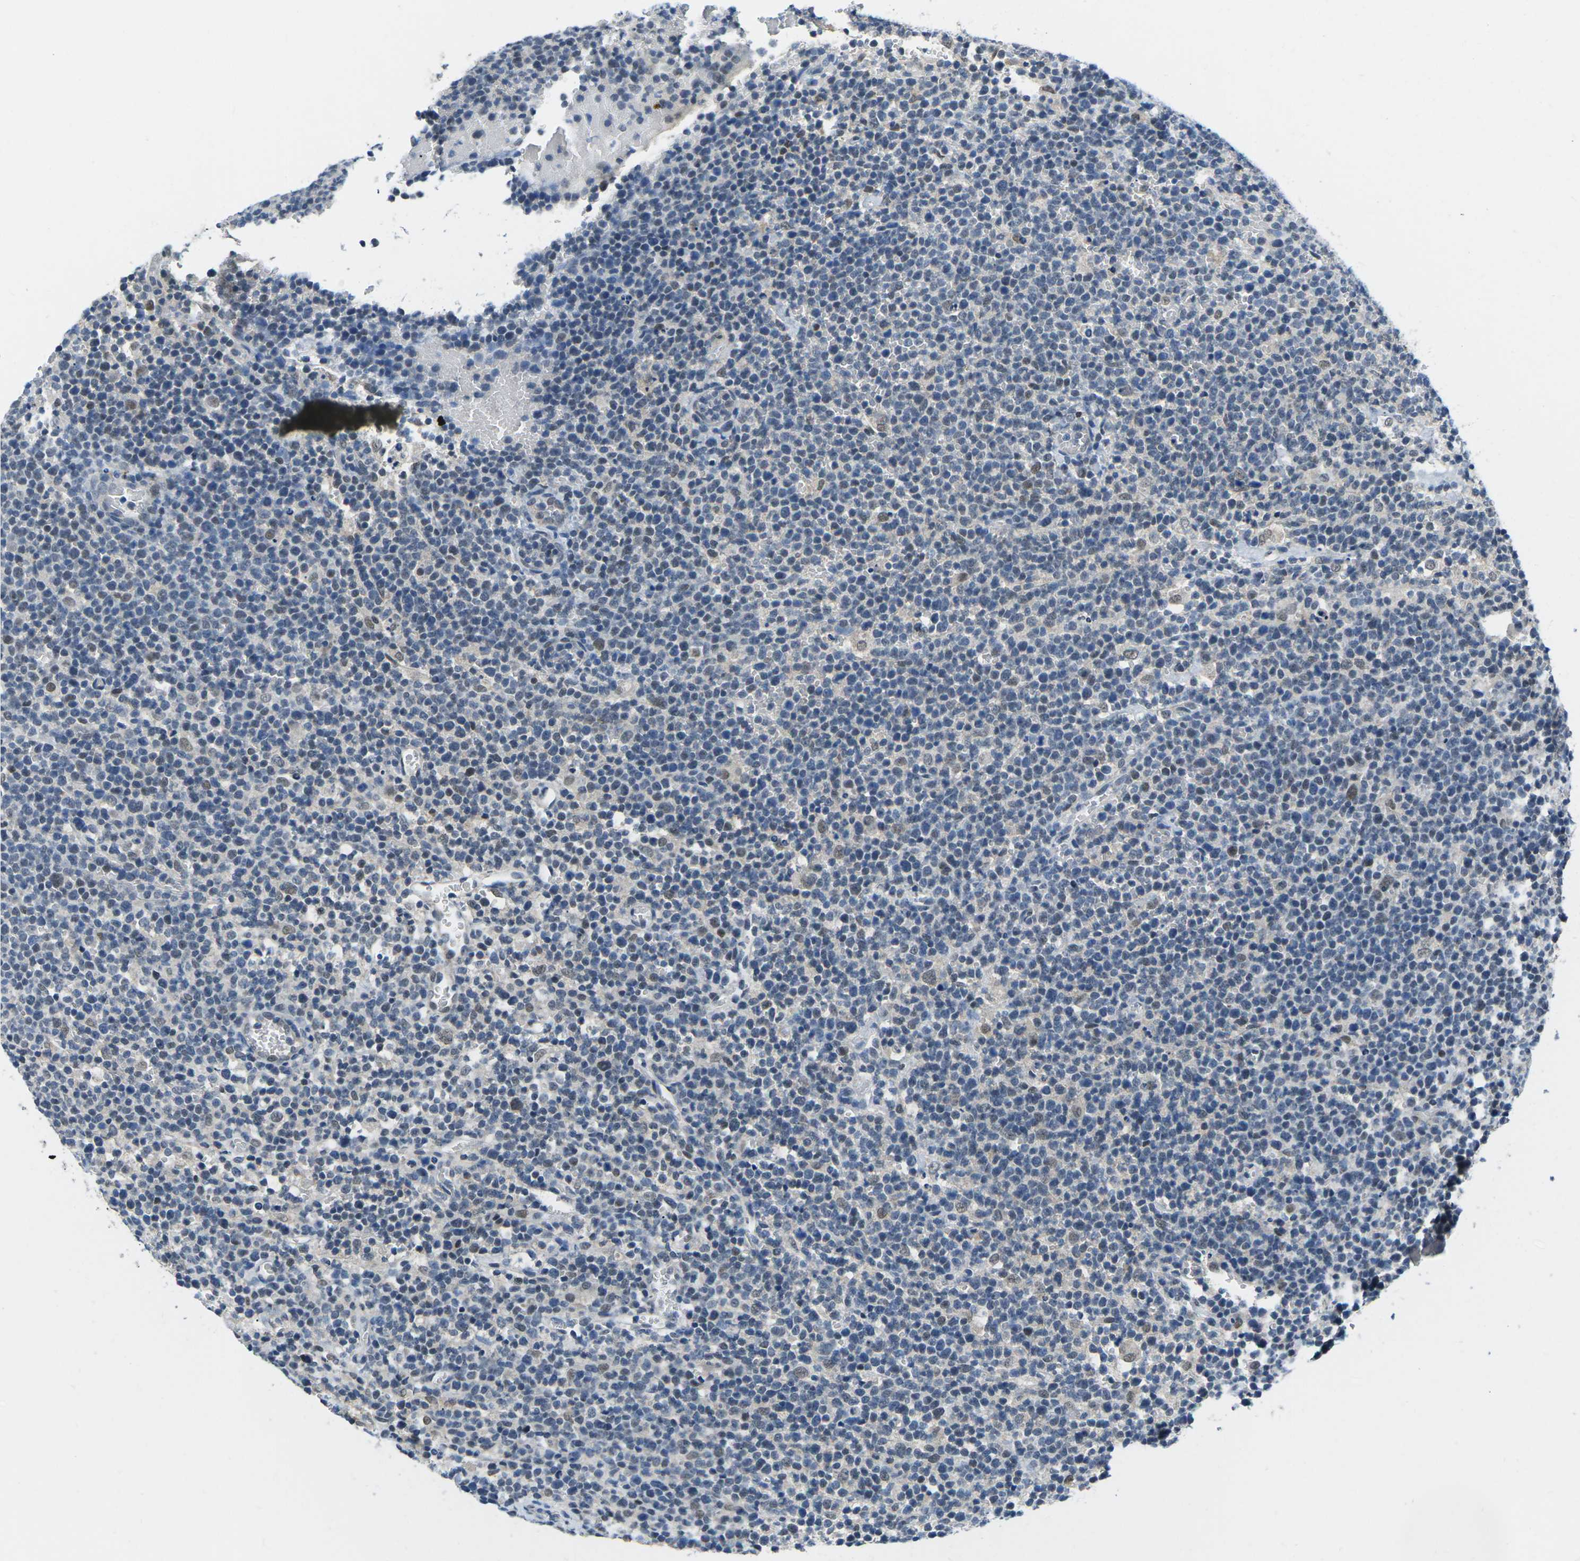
{"staining": {"intensity": "moderate", "quantity": "<25%", "location": "nuclear"}, "tissue": "lymphoma", "cell_type": "Tumor cells", "image_type": "cancer", "snomed": [{"axis": "morphology", "description": "Malignant lymphoma, non-Hodgkin's type, High grade"}, {"axis": "topography", "description": "Lymph node"}], "caption": "High-magnification brightfield microscopy of lymphoma stained with DAB (3,3'-diaminobenzidine) (brown) and counterstained with hematoxylin (blue). tumor cells exhibit moderate nuclear expression is seen in approximately<25% of cells.", "gene": "UBA7", "patient": {"sex": "male", "age": 61}}